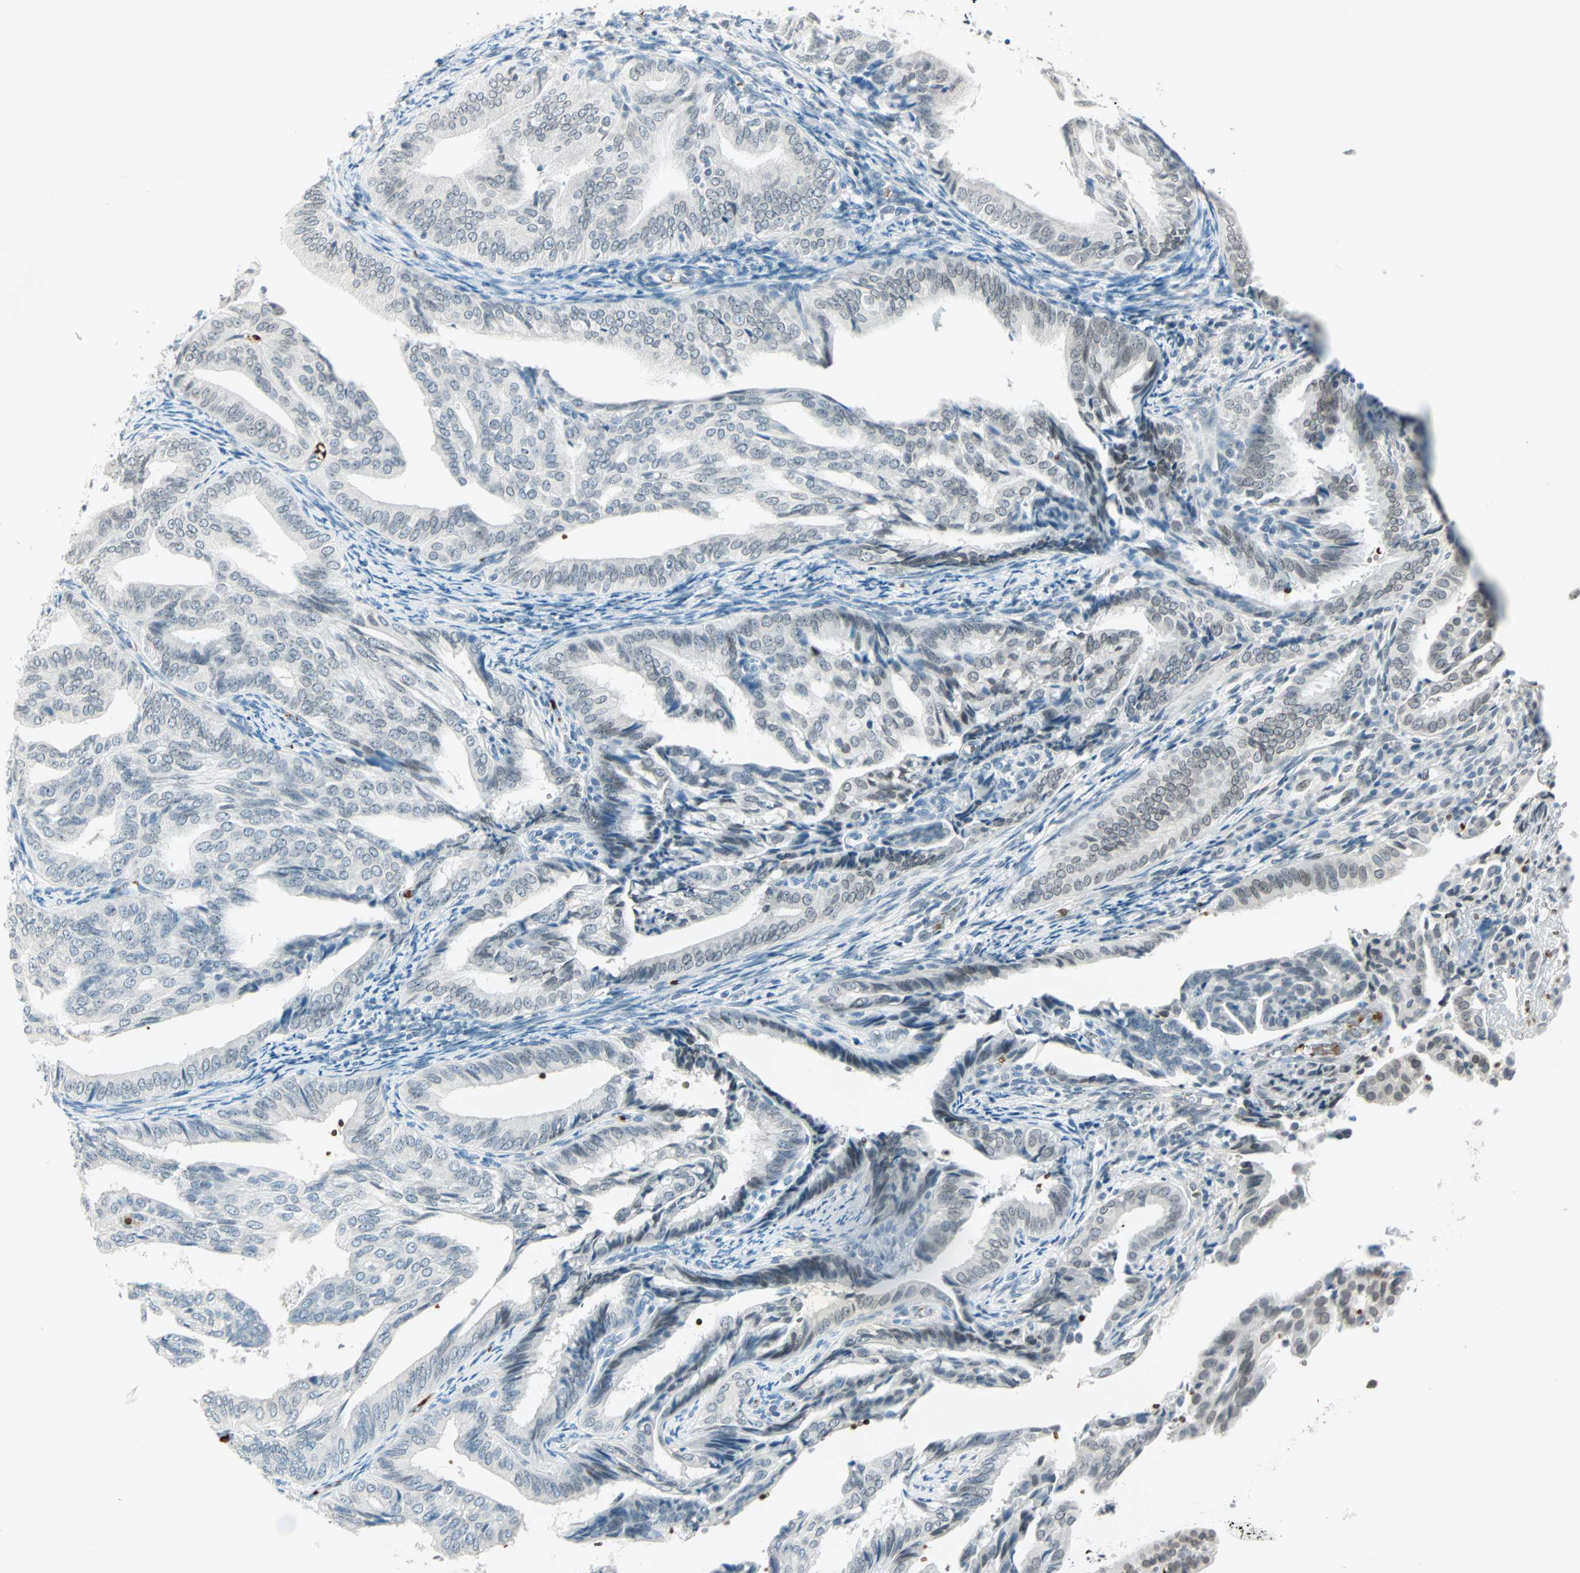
{"staining": {"intensity": "negative", "quantity": "none", "location": "none"}, "tissue": "endometrial cancer", "cell_type": "Tumor cells", "image_type": "cancer", "snomed": [{"axis": "morphology", "description": "Adenocarcinoma, NOS"}, {"axis": "topography", "description": "Endometrium"}], "caption": "Immunohistochemical staining of endometrial cancer (adenocarcinoma) reveals no significant expression in tumor cells.", "gene": "BCAN", "patient": {"sex": "female", "age": 58}}